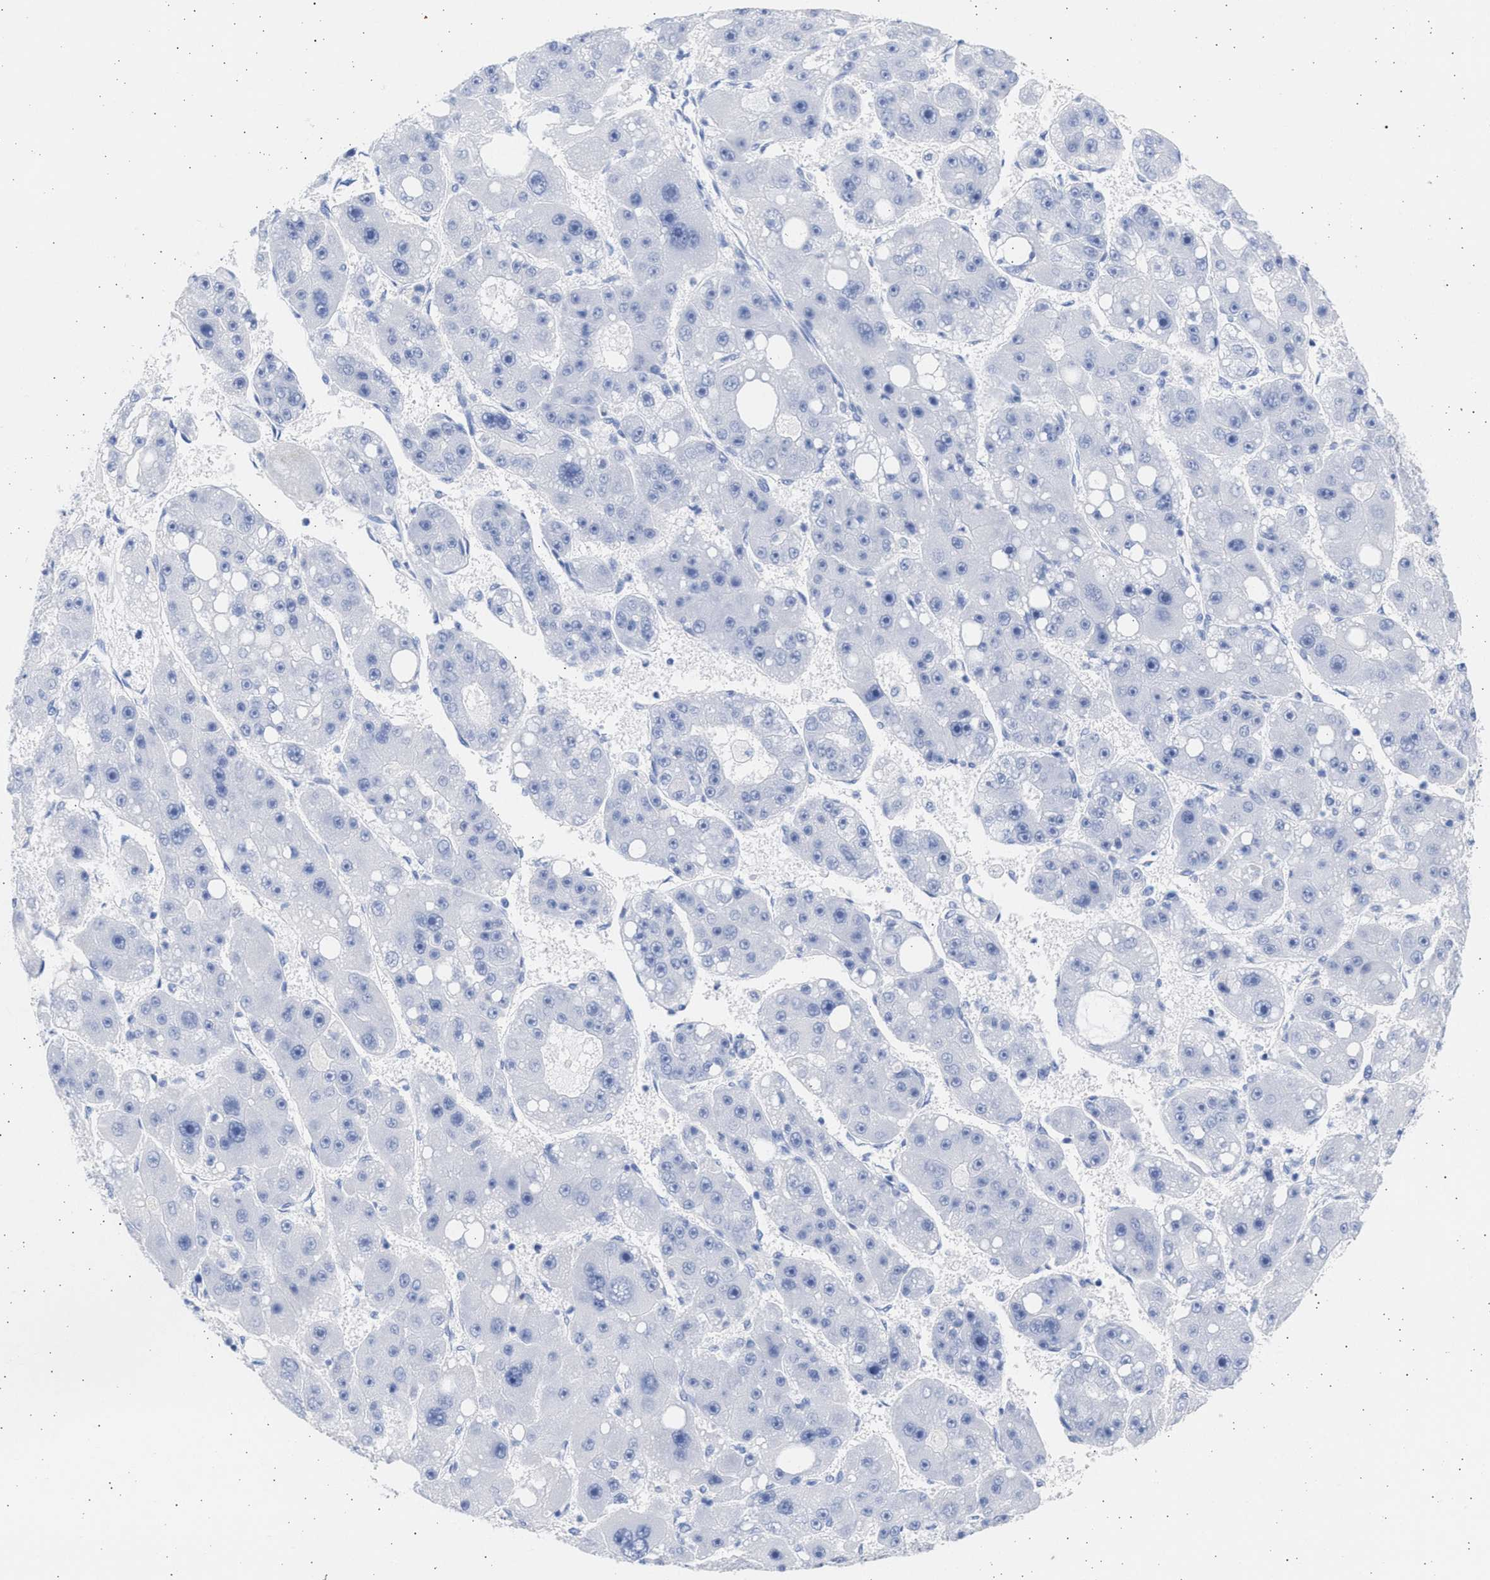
{"staining": {"intensity": "negative", "quantity": "none", "location": "none"}, "tissue": "liver cancer", "cell_type": "Tumor cells", "image_type": "cancer", "snomed": [{"axis": "morphology", "description": "Carcinoma, Hepatocellular, NOS"}, {"axis": "topography", "description": "Liver"}], "caption": "Immunohistochemistry (IHC) of liver cancer exhibits no expression in tumor cells.", "gene": "ALDOC", "patient": {"sex": "female", "age": 61}}